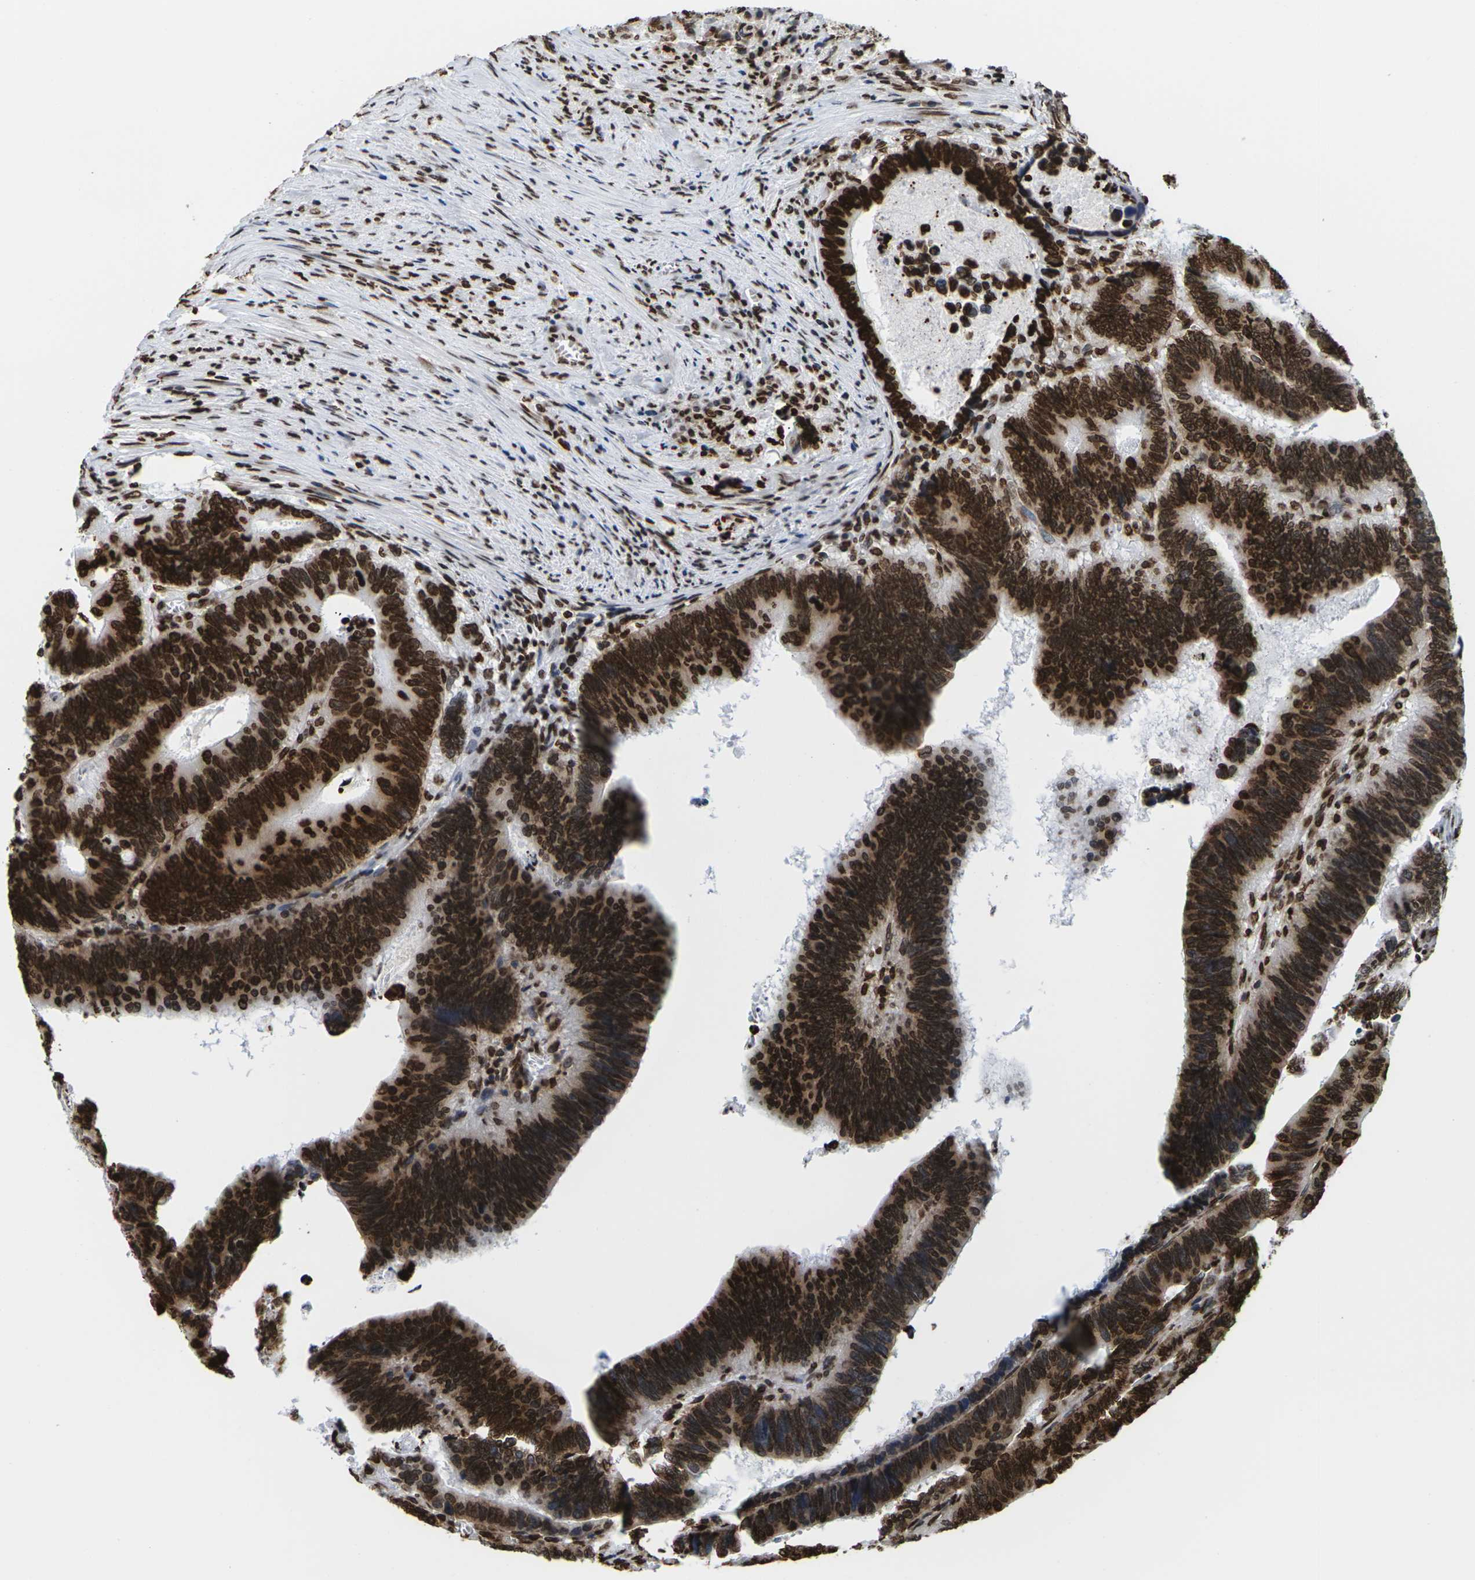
{"staining": {"intensity": "strong", "quantity": ">75%", "location": "cytoplasmic/membranous,nuclear"}, "tissue": "colorectal cancer", "cell_type": "Tumor cells", "image_type": "cancer", "snomed": [{"axis": "morphology", "description": "Adenocarcinoma, NOS"}, {"axis": "topography", "description": "Colon"}], "caption": "Protein expression analysis of human colorectal adenocarcinoma reveals strong cytoplasmic/membranous and nuclear expression in about >75% of tumor cells.", "gene": "H2AC21", "patient": {"sex": "male", "age": 72}}